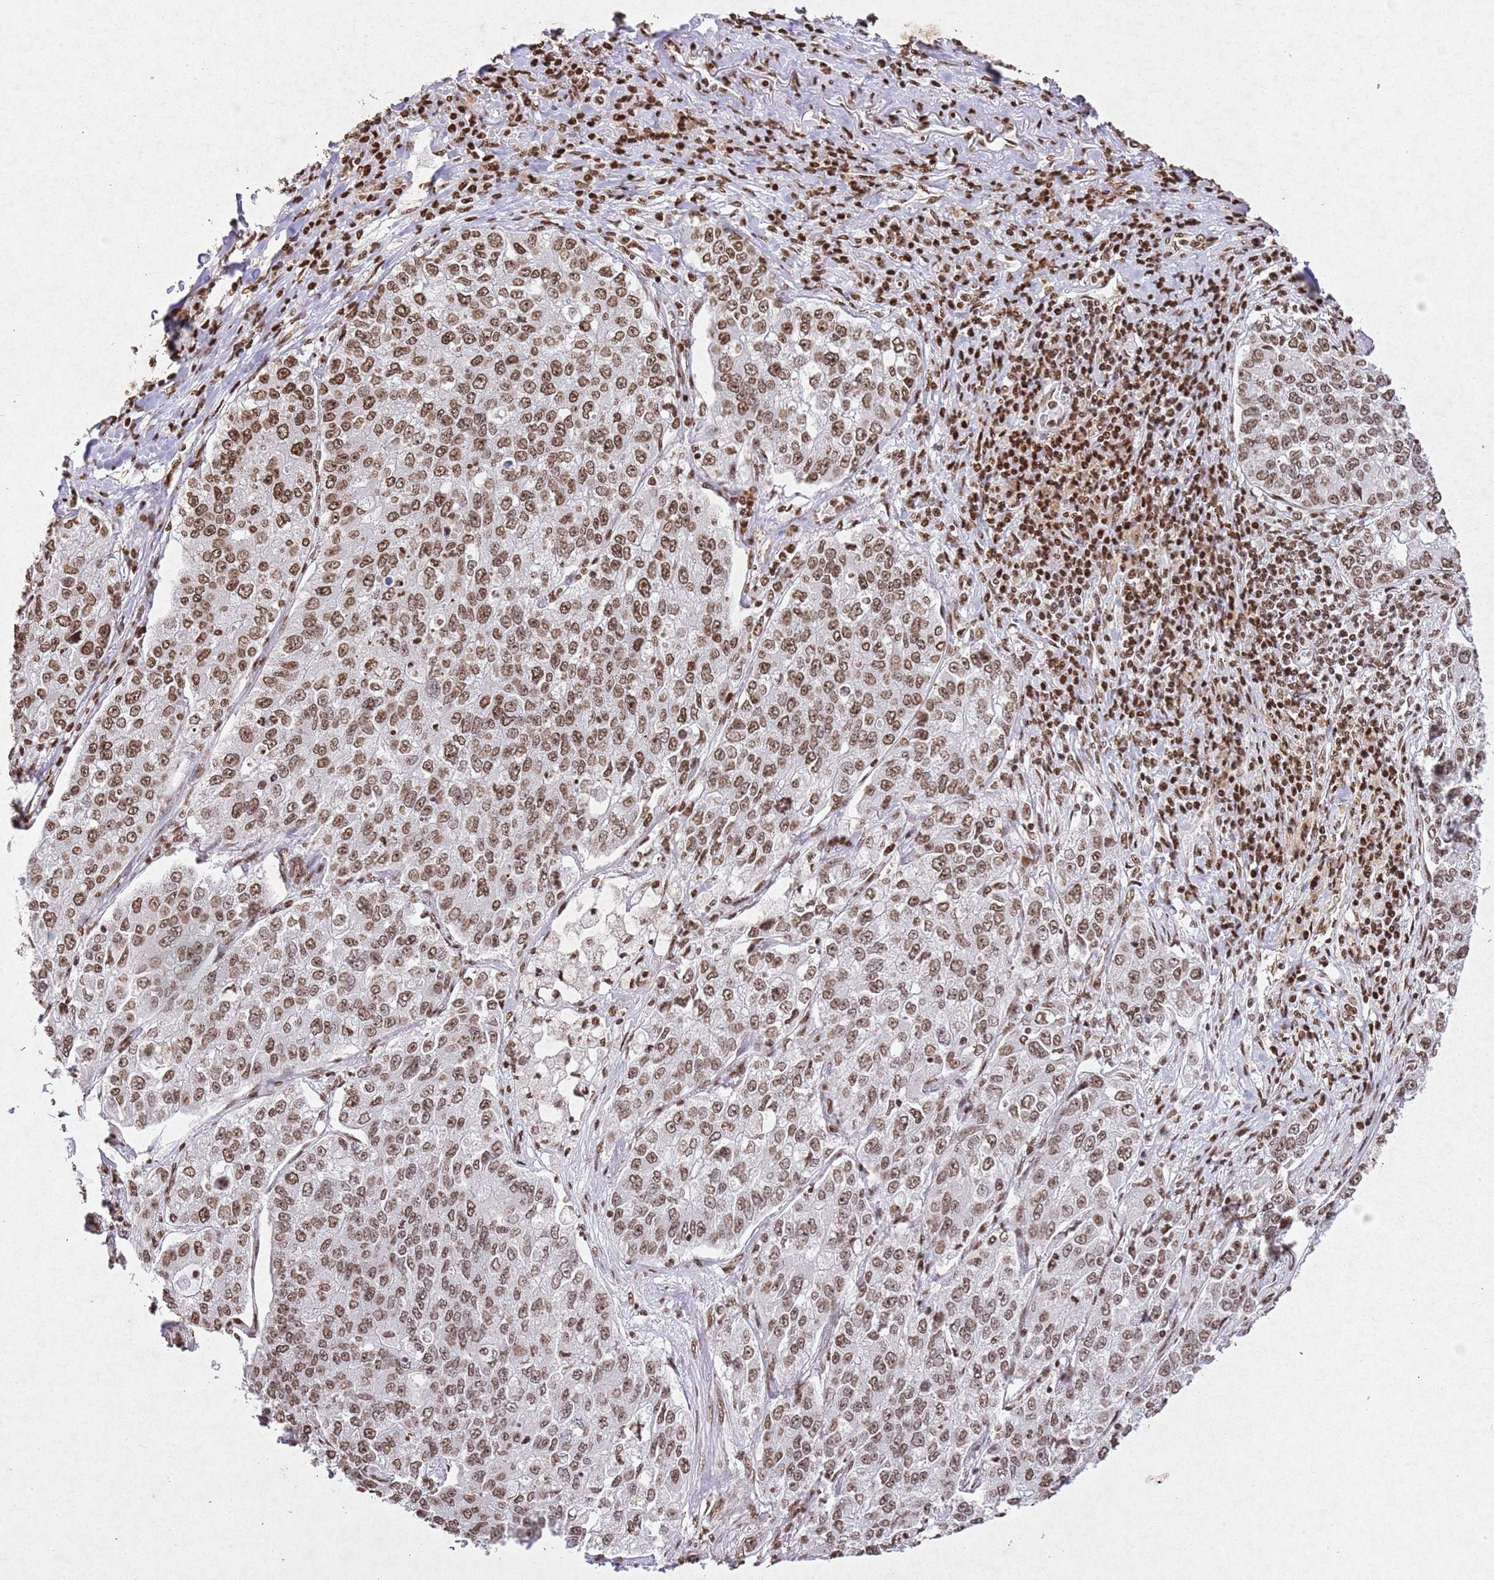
{"staining": {"intensity": "moderate", "quantity": ">75%", "location": "nuclear"}, "tissue": "lung cancer", "cell_type": "Tumor cells", "image_type": "cancer", "snomed": [{"axis": "morphology", "description": "Adenocarcinoma, NOS"}, {"axis": "topography", "description": "Lung"}], "caption": "Protein staining reveals moderate nuclear positivity in about >75% of tumor cells in lung cancer (adenocarcinoma). The protein of interest is stained brown, and the nuclei are stained in blue (DAB (3,3'-diaminobenzidine) IHC with brightfield microscopy, high magnification).", "gene": "BMAL1", "patient": {"sex": "male", "age": 49}}